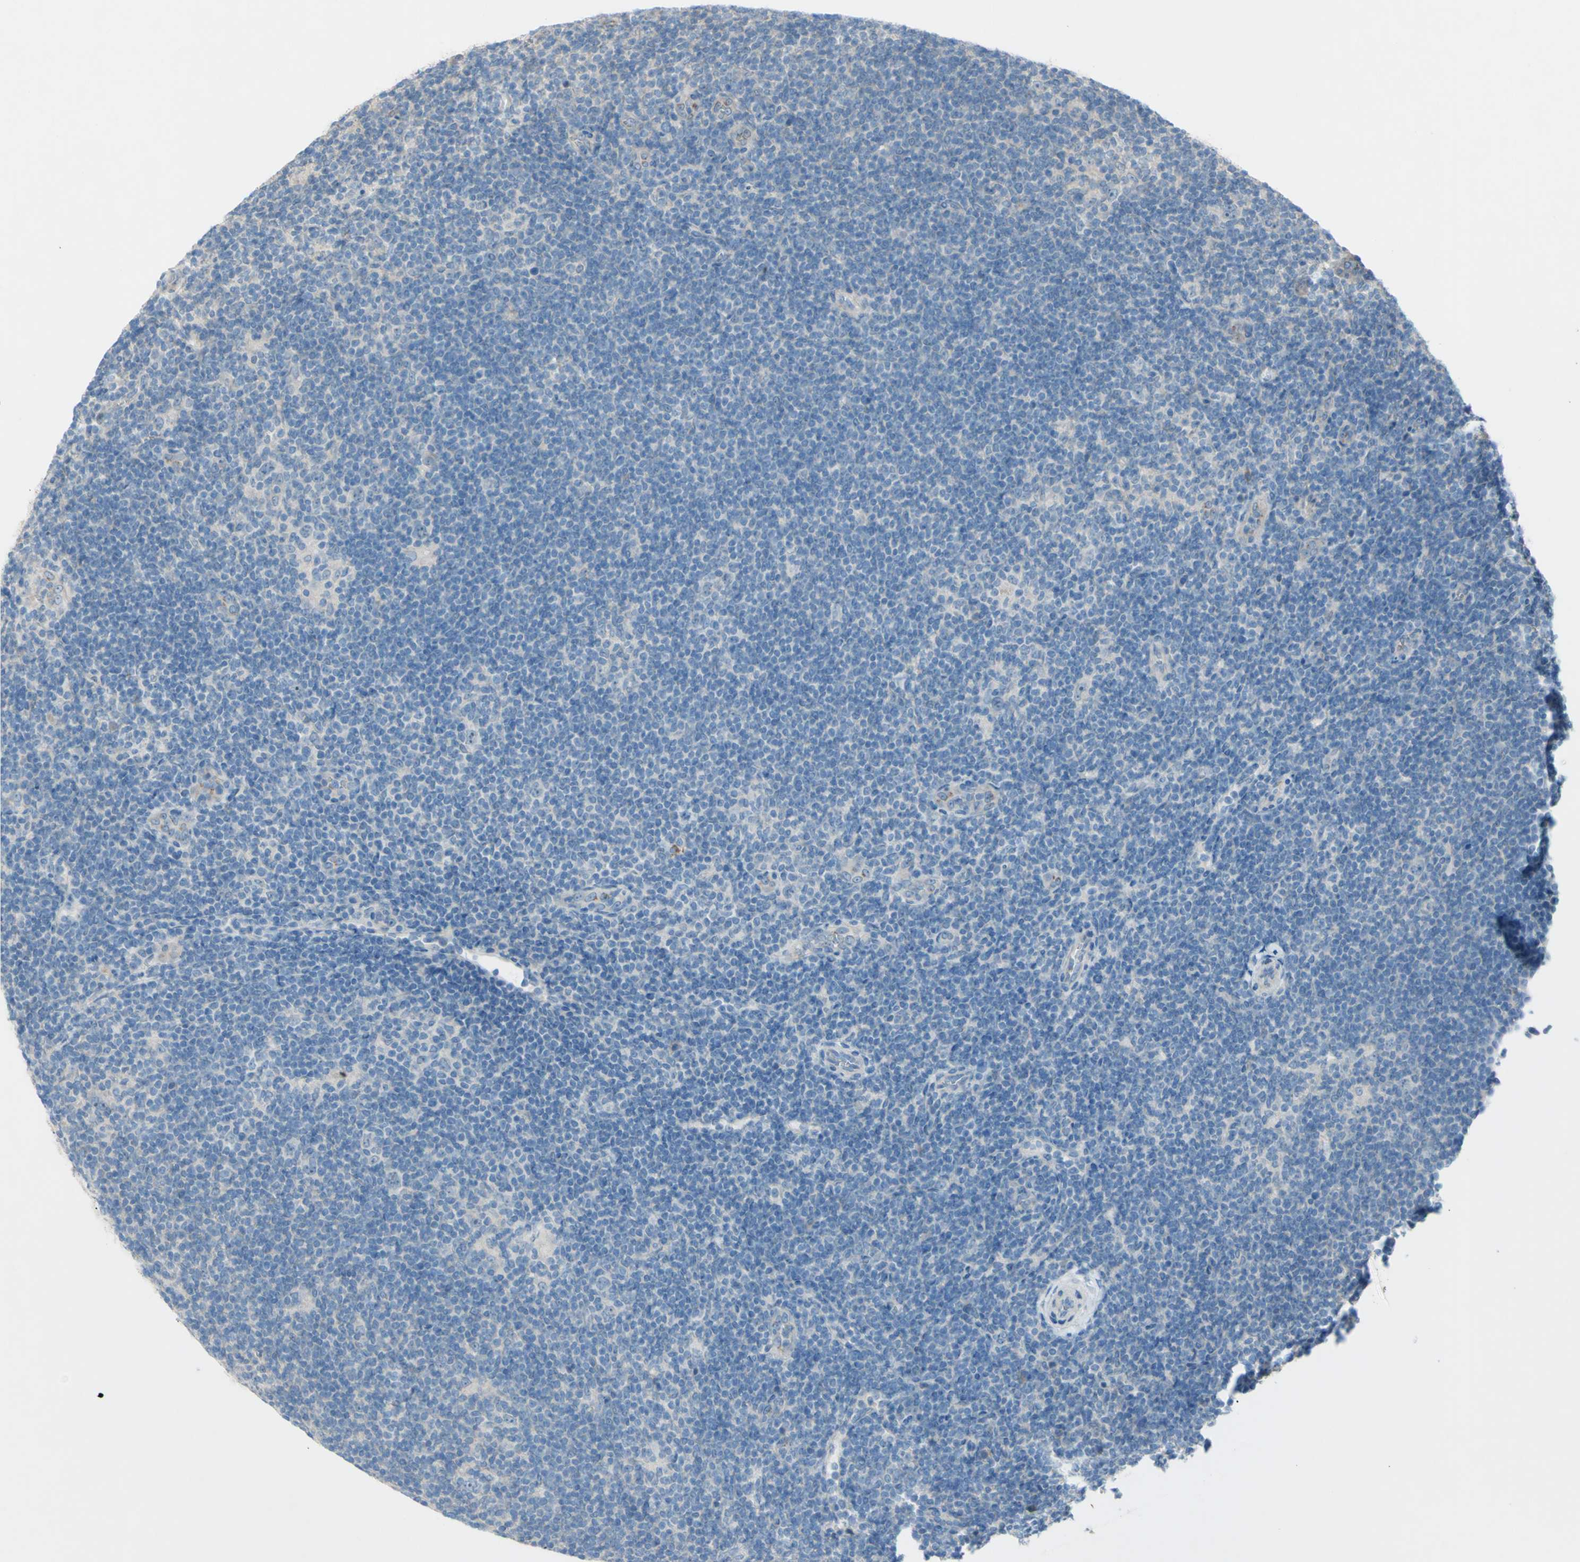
{"staining": {"intensity": "negative", "quantity": "none", "location": "none"}, "tissue": "lymphoma", "cell_type": "Tumor cells", "image_type": "cancer", "snomed": [{"axis": "morphology", "description": "Hodgkin's disease, NOS"}, {"axis": "topography", "description": "Lymph node"}], "caption": "Image shows no protein staining in tumor cells of lymphoma tissue.", "gene": "ATRN", "patient": {"sex": "female", "age": 57}}